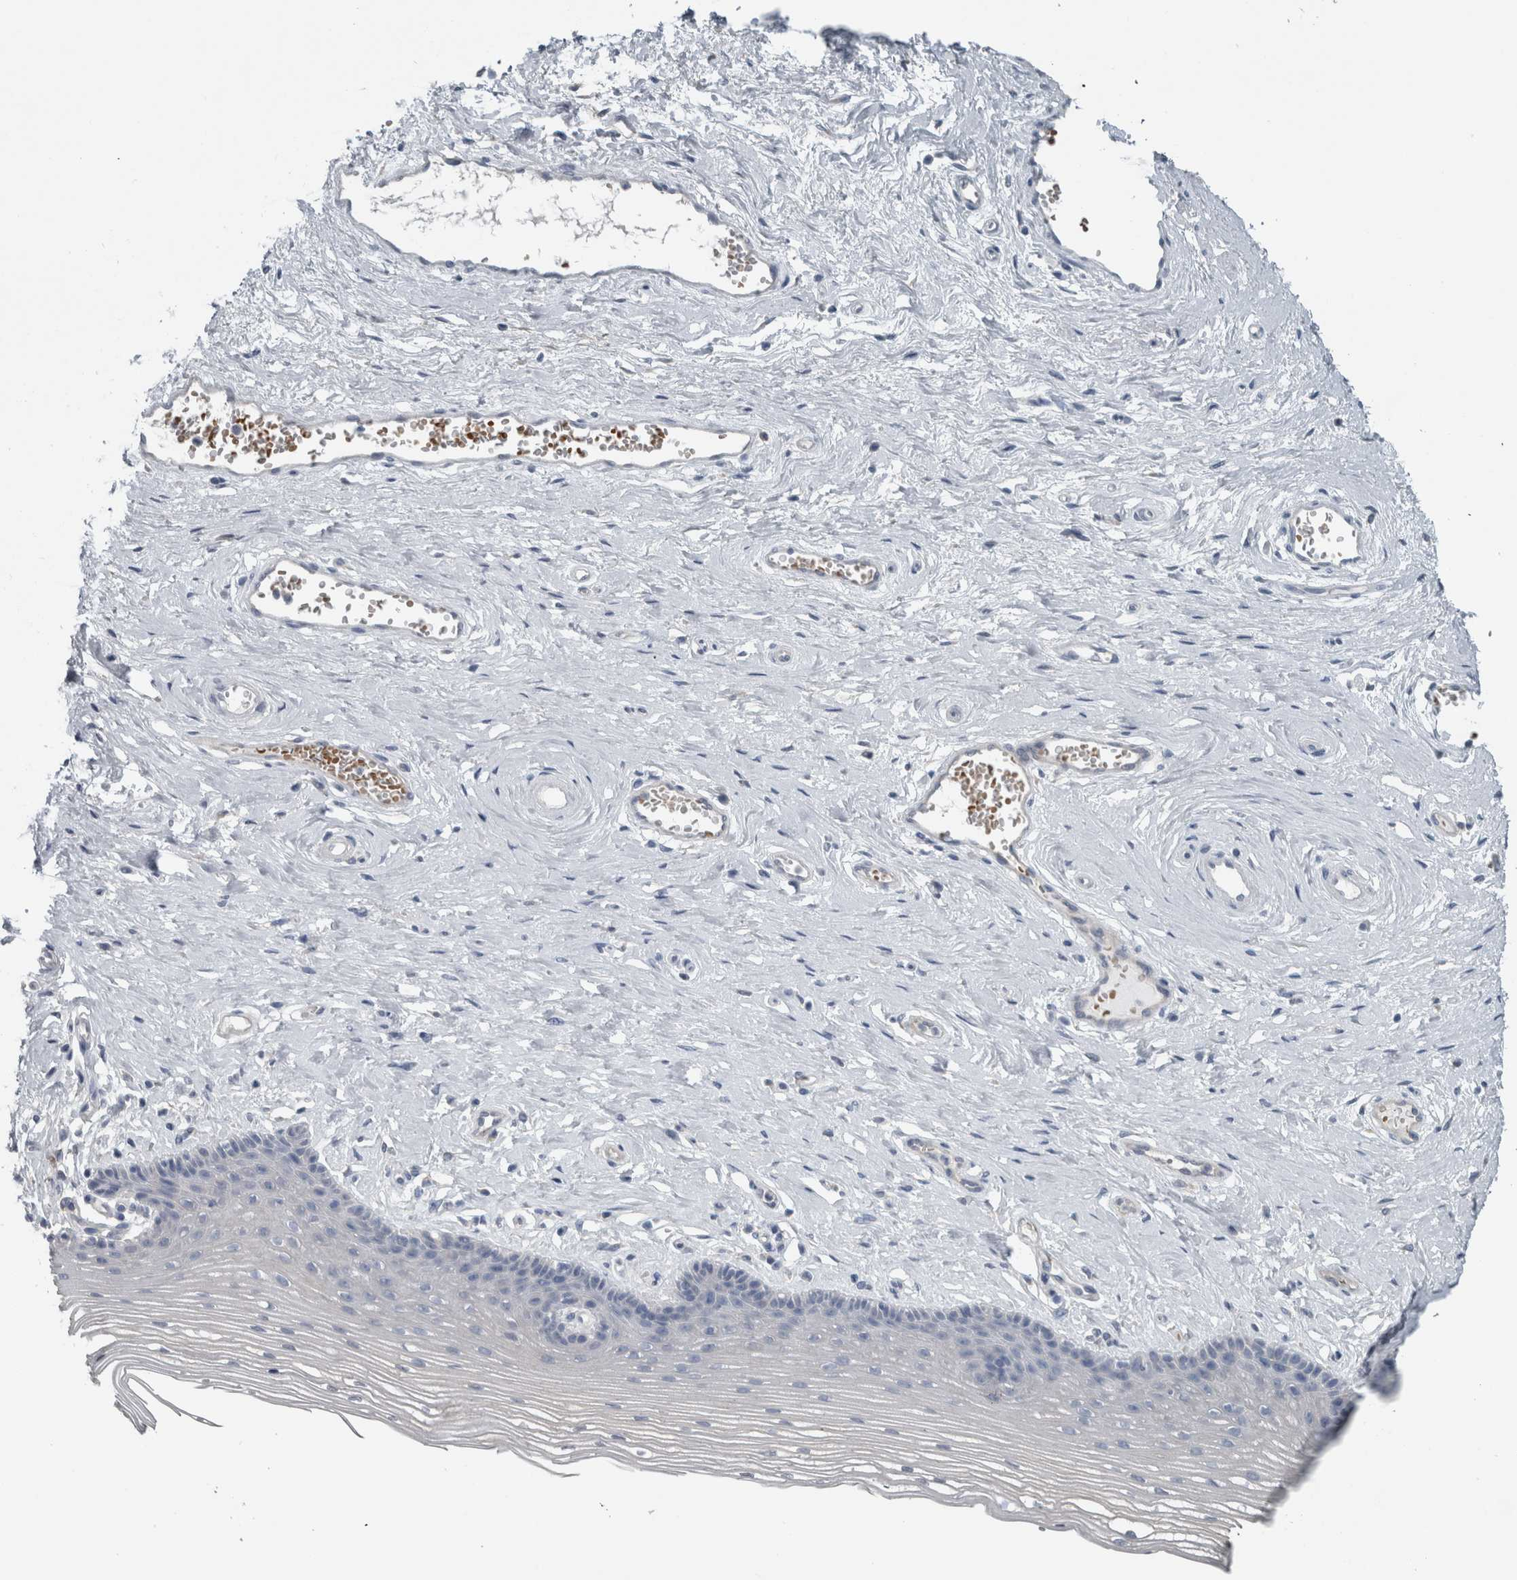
{"staining": {"intensity": "negative", "quantity": "none", "location": "none"}, "tissue": "vagina", "cell_type": "Squamous epithelial cells", "image_type": "normal", "snomed": [{"axis": "morphology", "description": "Normal tissue, NOS"}, {"axis": "topography", "description": "Vagina"}], "caption": "High magnification brightfield microscopy of normal vagina stained with DAB (3,3'-diaminobenzidine) (brown) and counterstained with hematoxylin (blue): squamous epithelial cells show no significant positivity.", "gene": "SH3GL2", "patient": {"sex": "female", "age": 46}}